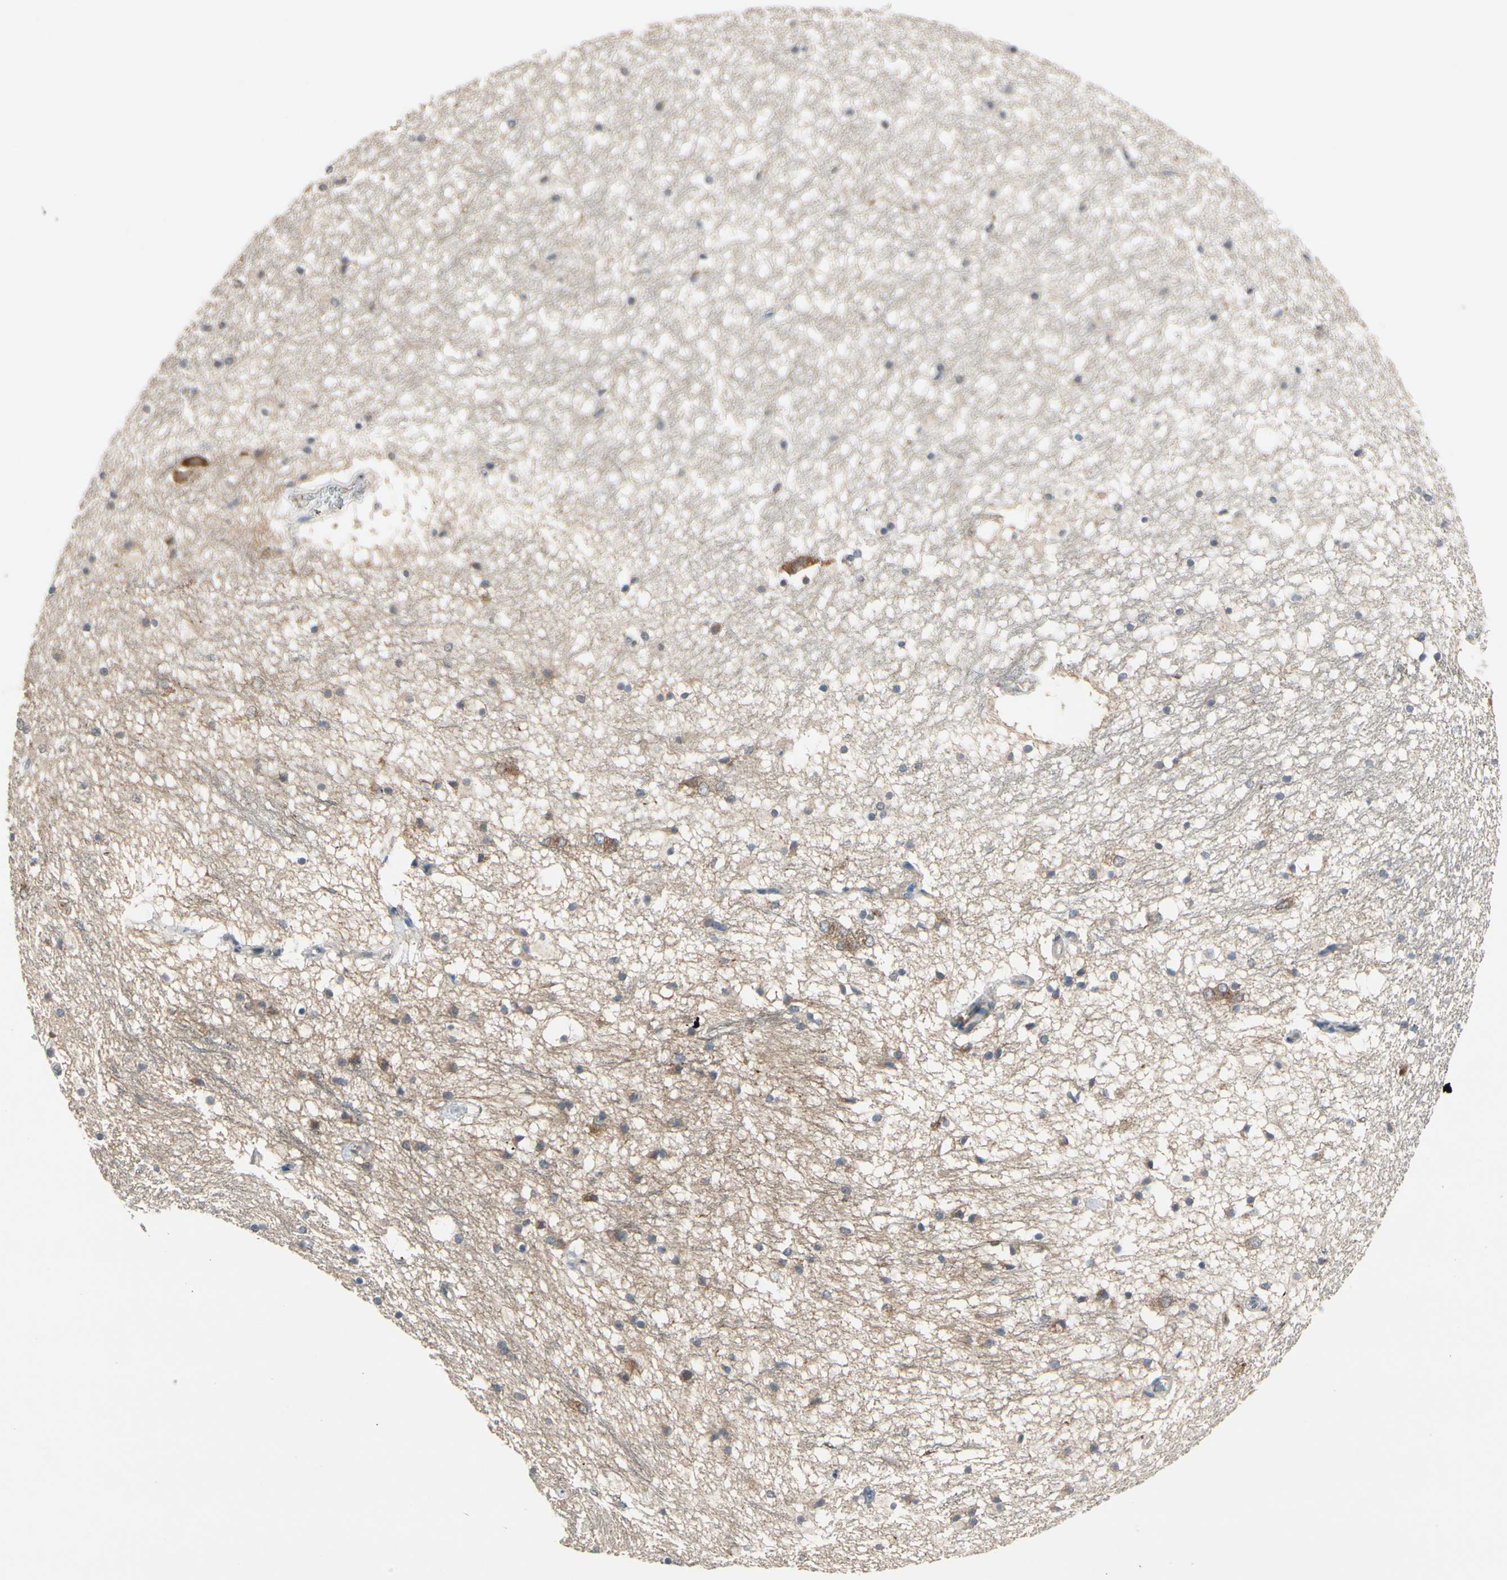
{"staining": {"intensity": "moderate", "quantity": "<25%", "location": "cytoplasmic/membranous"}, "tissue": "hippocampus", "cell_type": "Glial cells", "image_type": "normal", "snomed": [{"axis": "morphology", "description": "Normal tissue, NOS"}, {"axis": "topography", "description": "Hippocampus"}], "caption": "Normal hippocampus shows moderate cytoplasmic/membranous expression in about <25% of glial cells The staining was performed using DAB to visualize the protein expression in brown, while the nuclei were stained in blue with hematoxylin (Magnification: 20x)..", "gene": "CGREF1", "patient": {"sex": "male", "age": 45}}